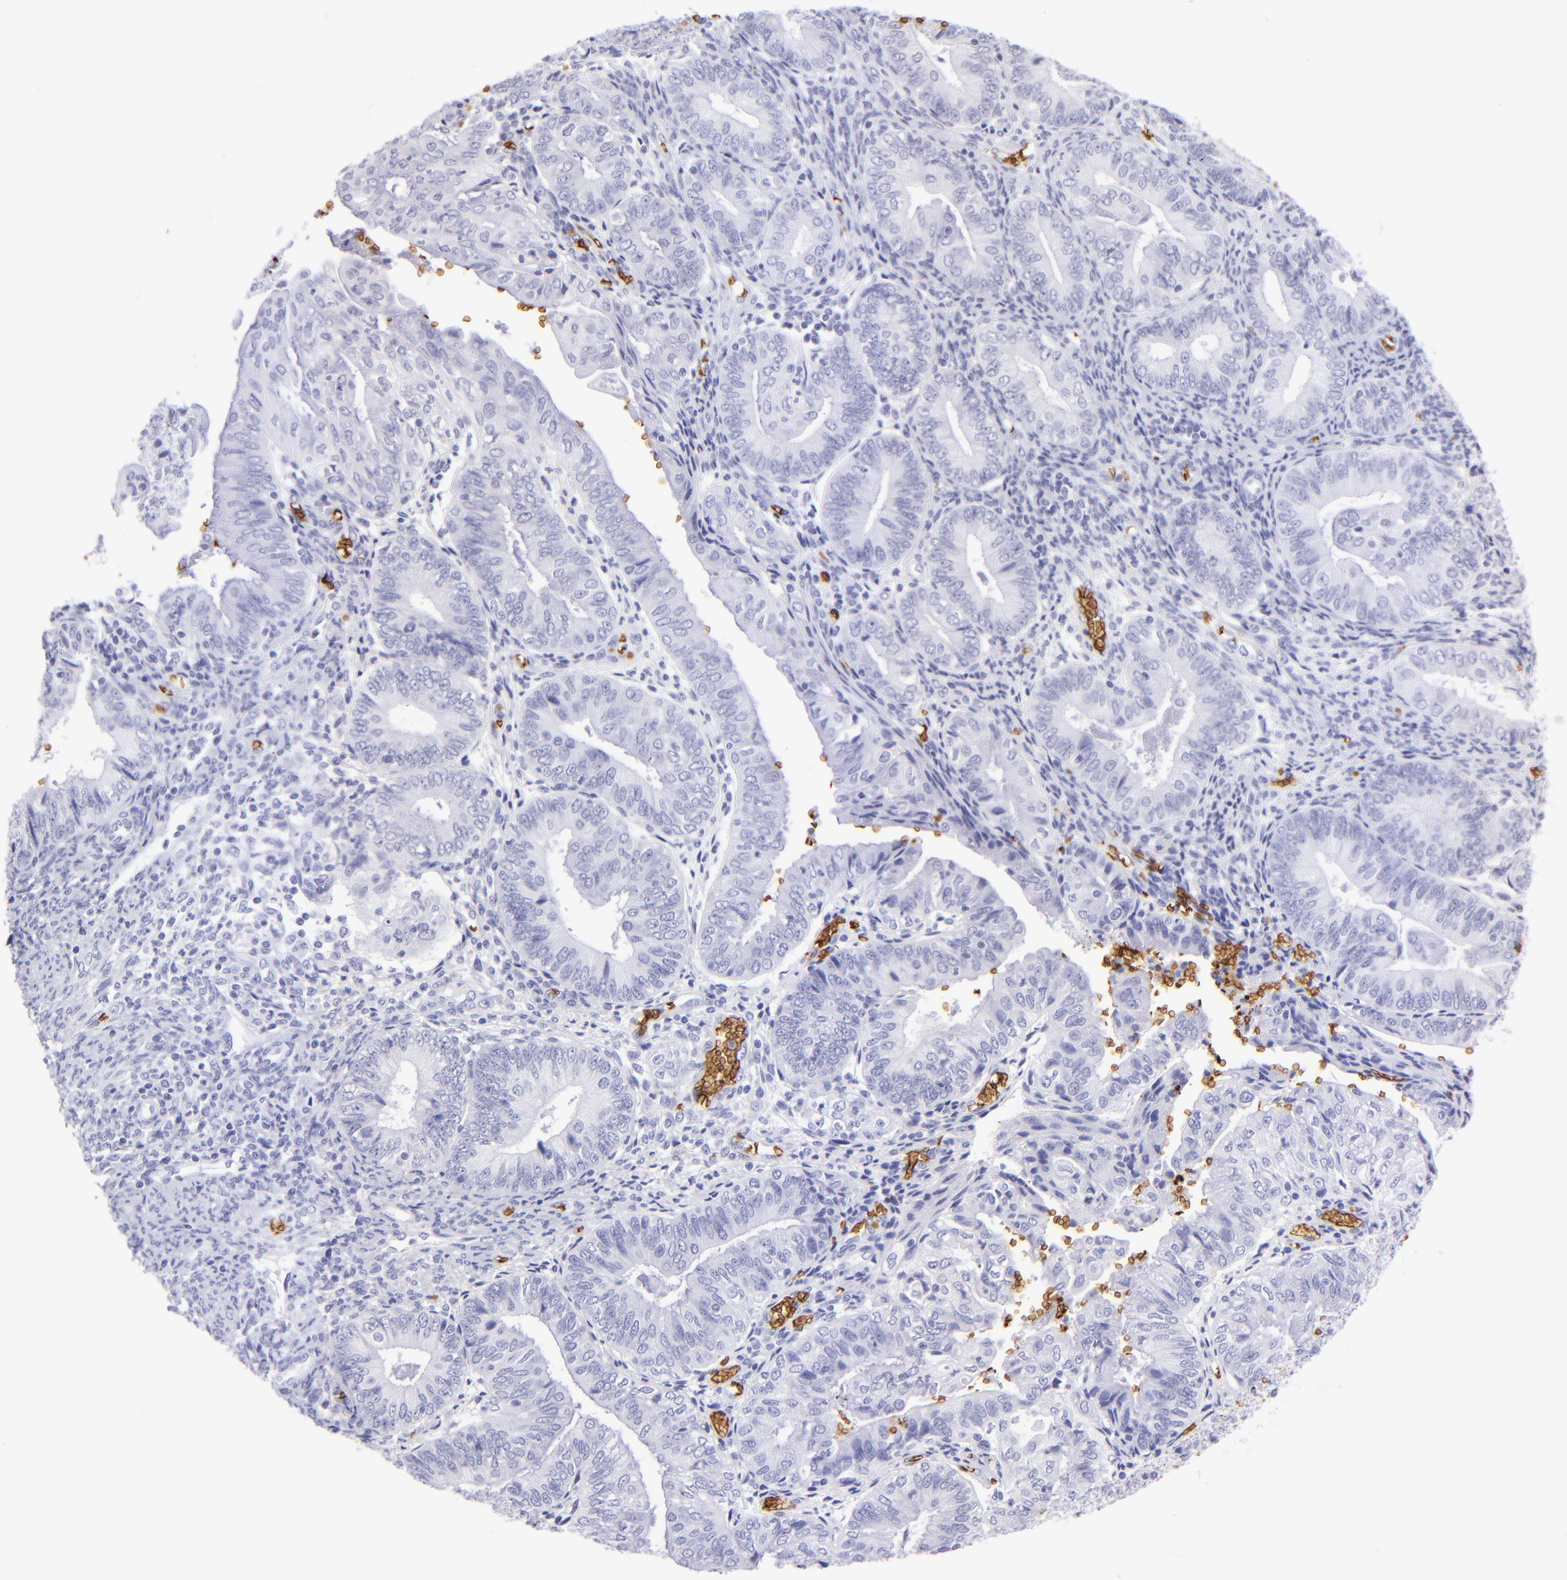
{"staining": {"intensity": "negative", "quantity": "none", "location": "none"}, "tissue": "endometrial cancer", "cell_type": "Tumor cells", "image_type": "cancer", "snomed": [{"axis": "morphology", "description": "Adenocarcinoma, NOS"}, {"axis": "topography", "description": "Endometrium"}], "caption": "Immunohistochemical staining of endometrial cancer (adenocarcinoma) displays no significant staining in tumor cells.", "gene": "GYPA", "patient": {"sex": "female", "age": 55}}